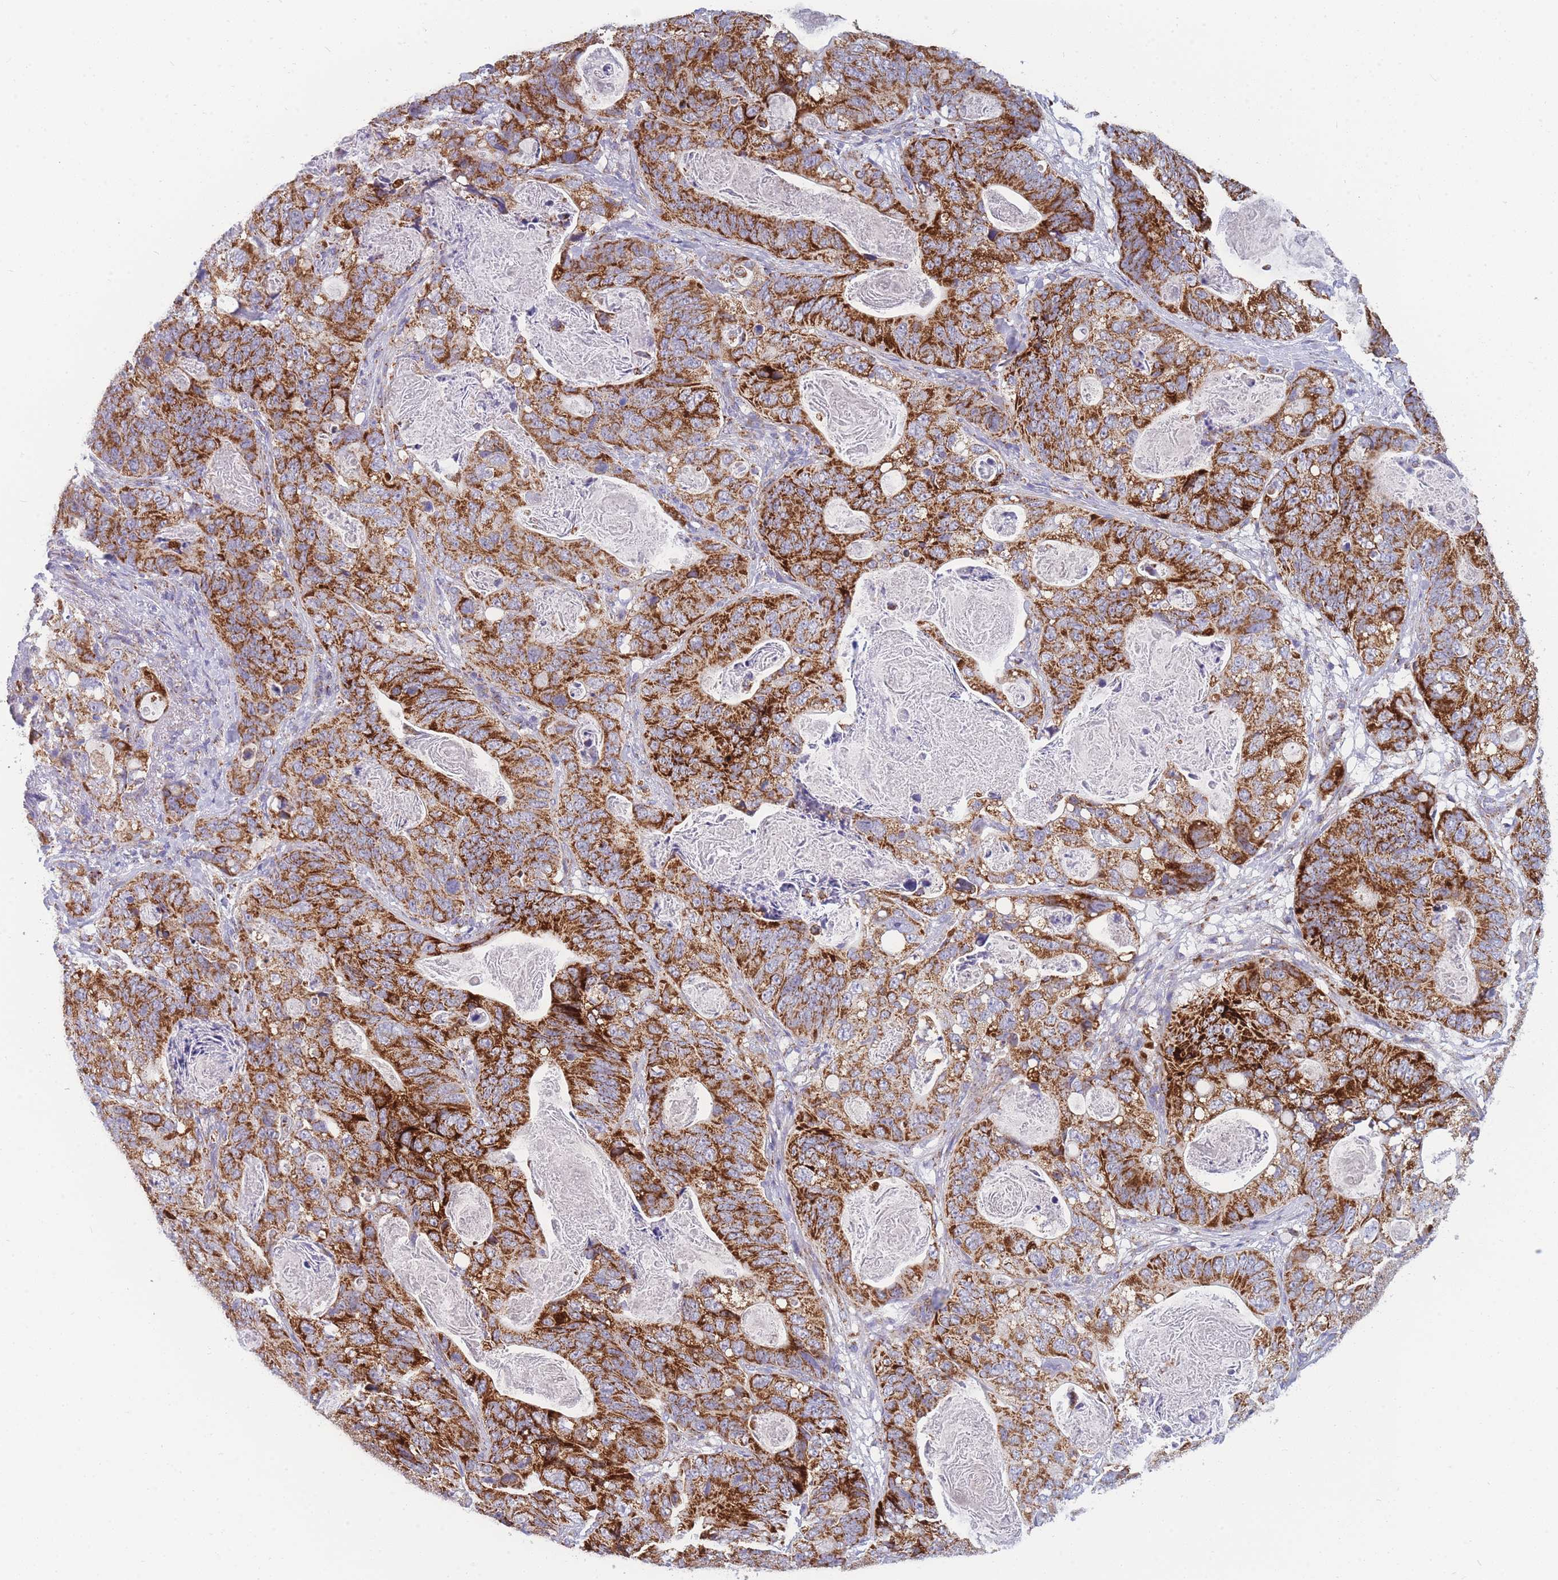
{"staining": {"intensity": "strong", "quantity": ">75%", "location": "cytoplasmic/membranous"}, "tissue": "stomach cancer", "cell_type": "Tumor cells", "image_type": "cancer", "snomed": [{"axis": "morphology", "description": "Normal tissue, NOS"}, {"axis": "morphology", "description": "Adenocarcinoma, NOS"}, {"axis": "topography", "description": "Stomach"}], "caption": "This is a micrograph of immunohistochemistry staining of adenocarcinoma (stomach), which shows strong expression in the cytoplasmic/membranous of tumor cells.", "gene": "MRPS11", "patient": {"sex": "female", "age": 89}}